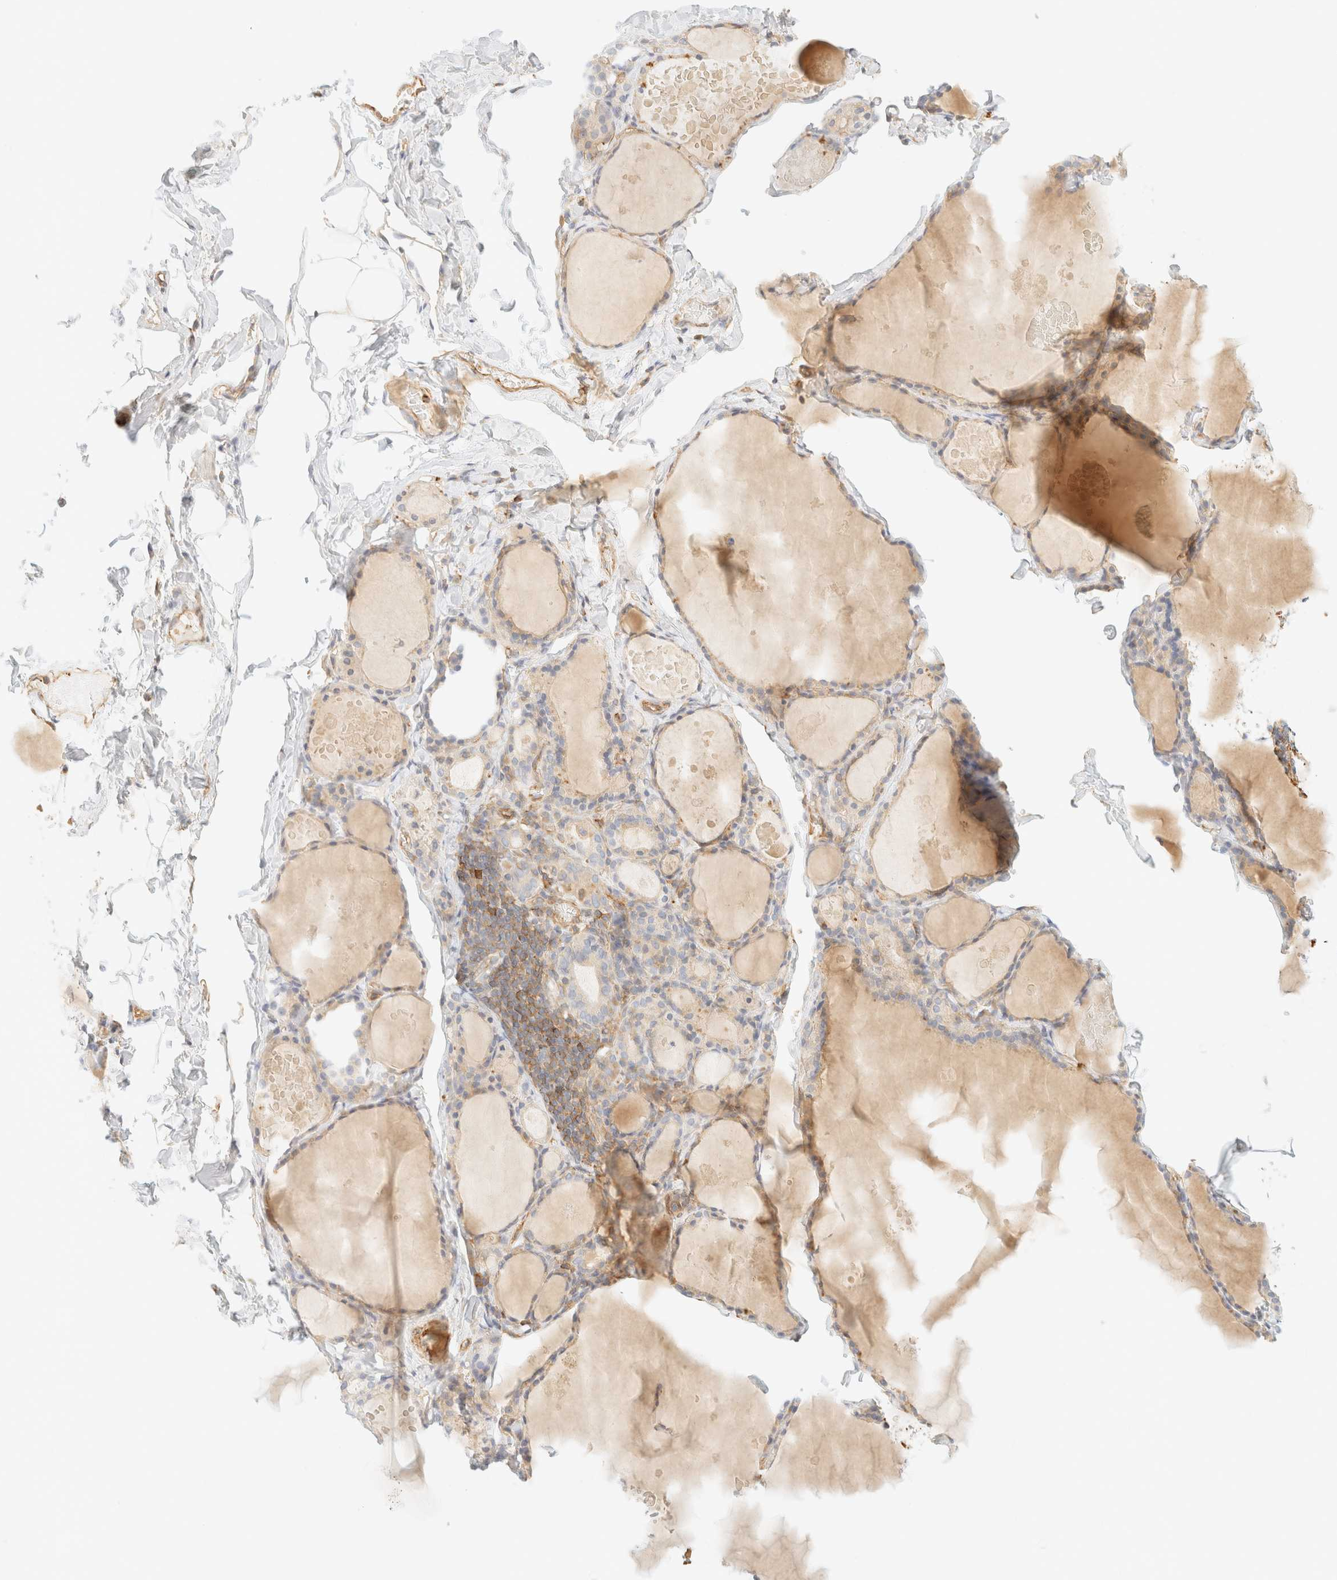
{"staining": {"intensity": "weak", "quantity": "<25%", "location": "cytoplasmic/membranous"}, "tissue": "thyroid gland", "cell_type": "Glandular cells", "image_type": "normal", "snomed": [{"axis": "morphology", "description": "Normal tissue, NOS"}, {"axis": "topography", "description": "Thyroid gland"}], "caption": "Immunohistochemistry histopathology image of benign thyroid gland: human thyroid gland stained with DAB exhibits no significant protein expression in glandular cells.", "gene": "OTOP2", "patient": {"sex": "male", "age": 56}}